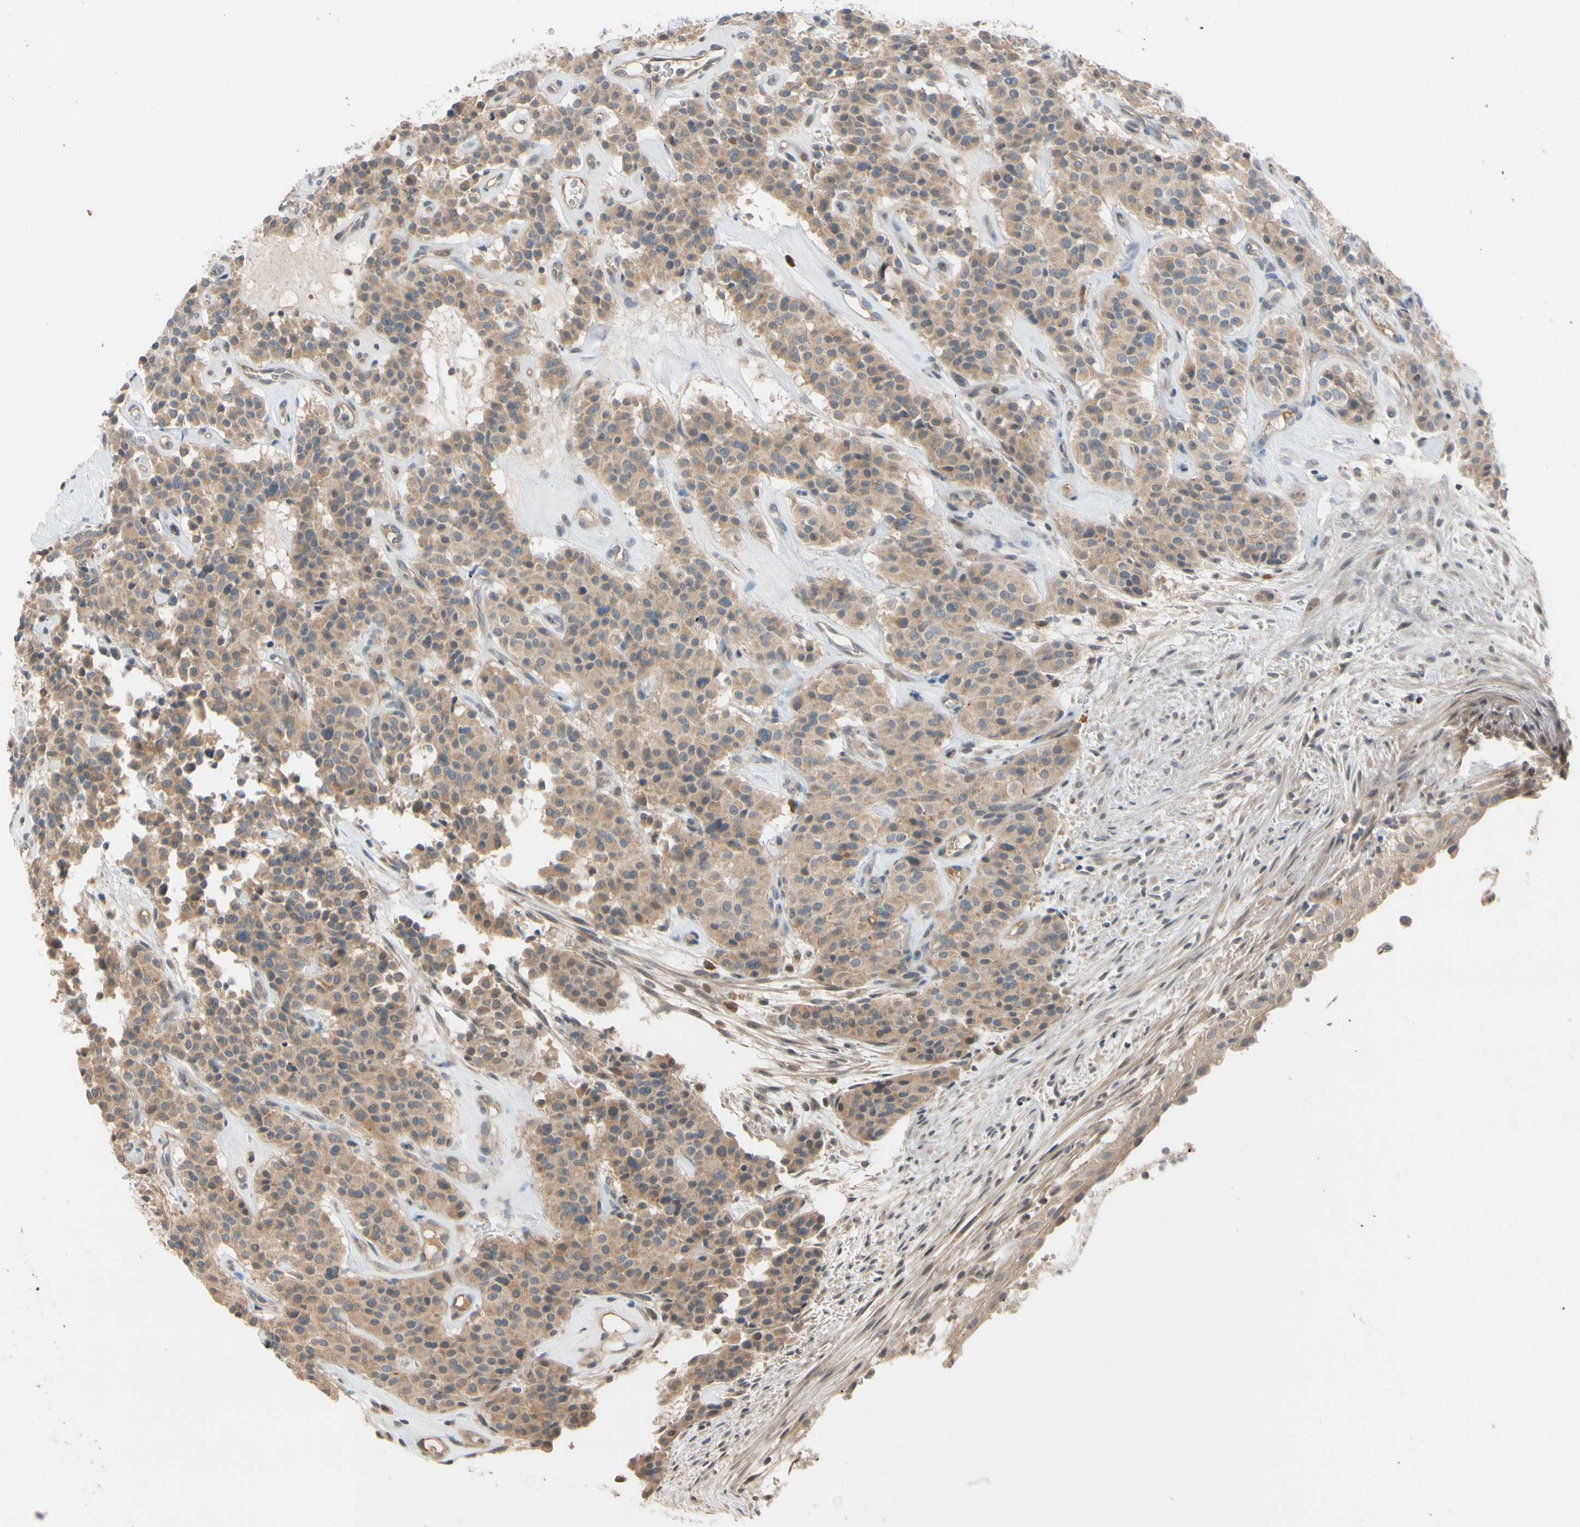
{"staining": {"intensity": "weak", "quantity": ">75%", "location": "cytoplasmic/membranous"}, "tissue": "carcinoid", "cell_type": "Tumor cells", "image_type": "cancer", "snomed": [{"axis": "morphology", "description": "Carcinoid, malignant, NOS"}, {"axis": "topography", "description": "Lung"}], "caption": "The histopathology image shows staining of malignant carcinoid, revealing weak cytoplasmic/membranous protein expression (brown color) within tumor cells. Using DAB (3,3'-diaminobenzidine) (brown) and hematoxylin (blue) stains, captured at high magnification using brightfield microscopy.", "gene": "FGF10", "patient": {"sex": "male", "age": 30}}